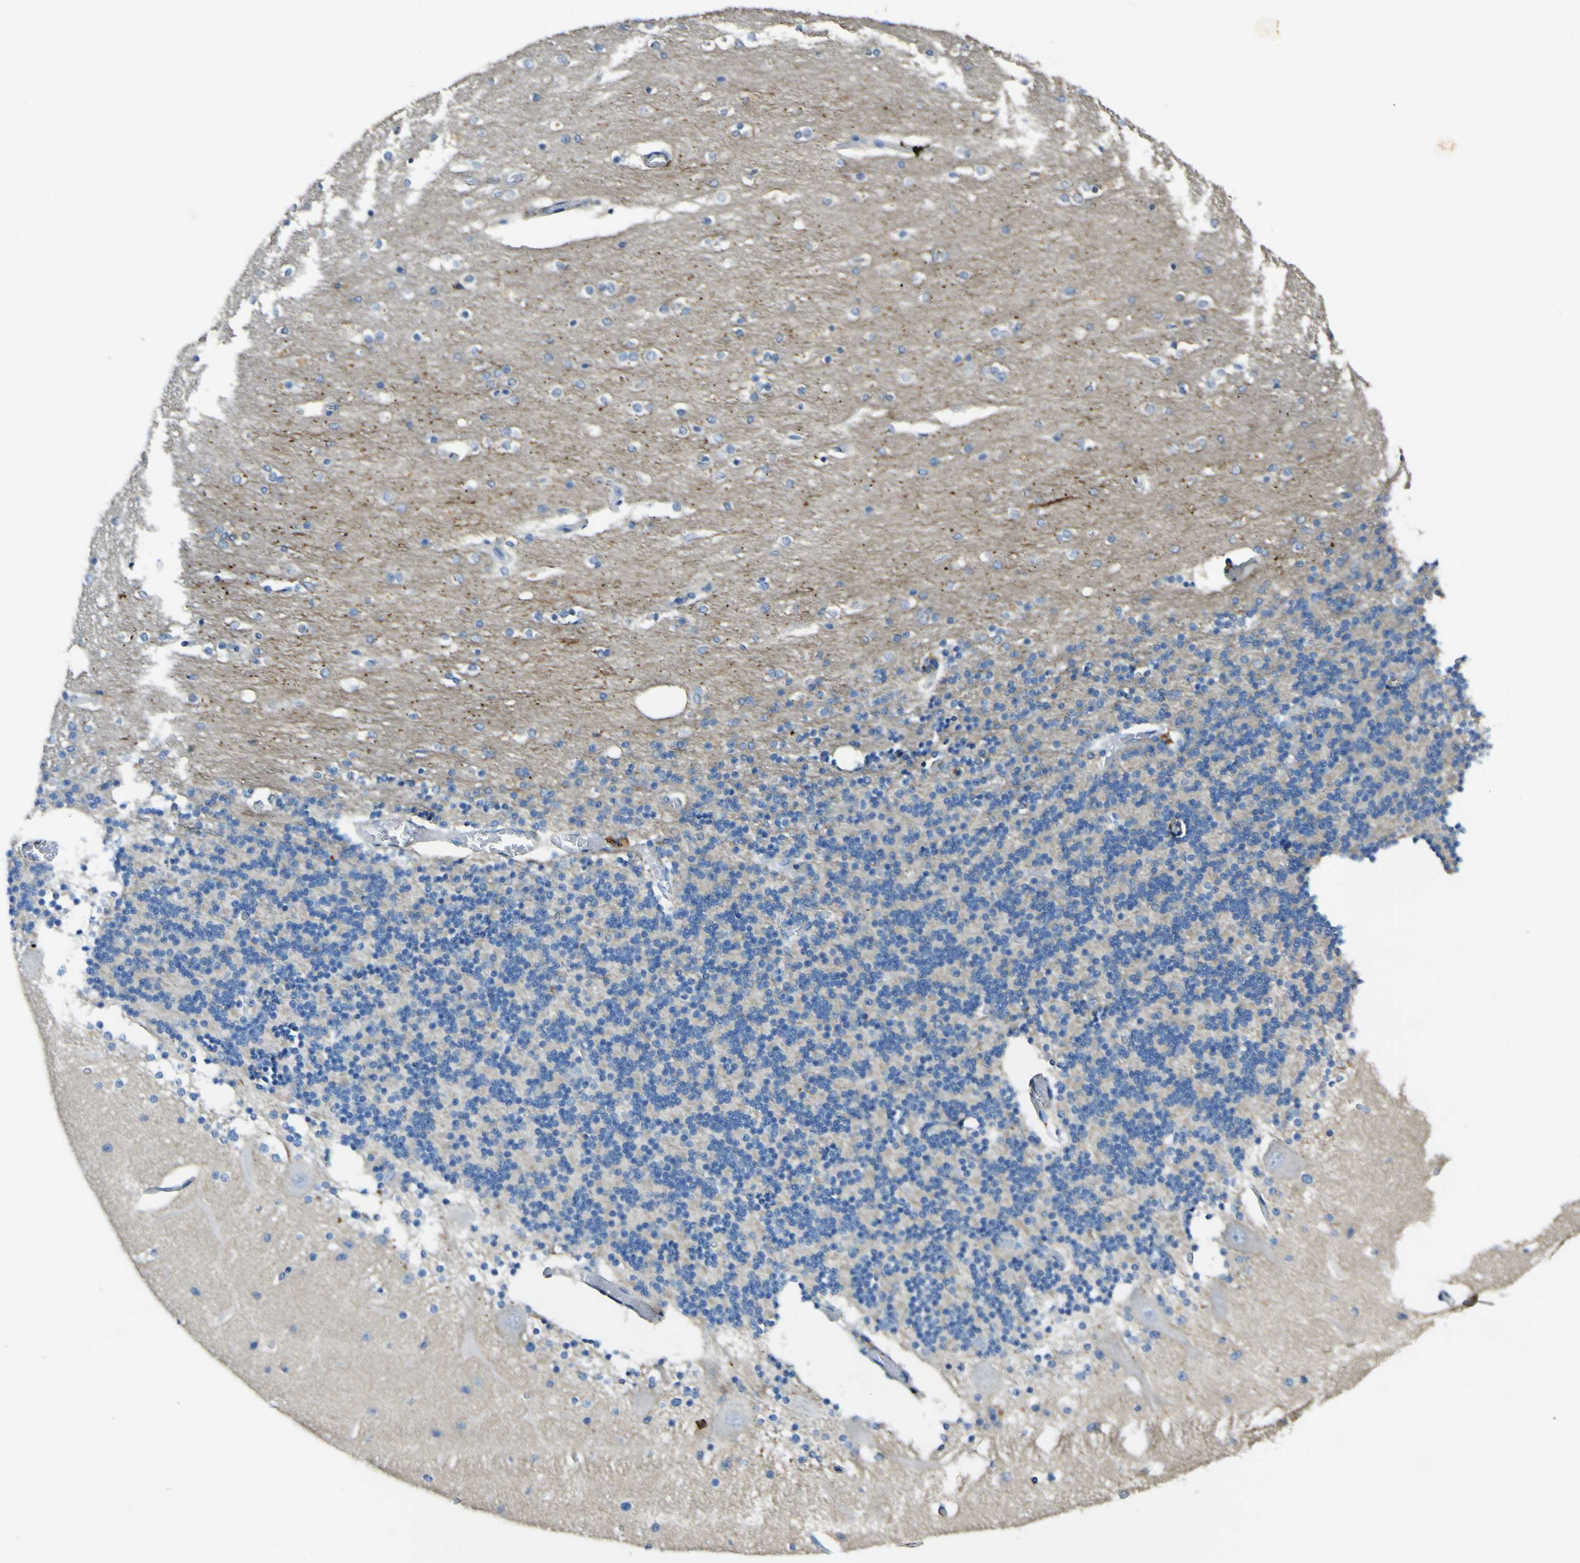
{"staining": {"intensity": "weak", "quantity": ">75%", "location": "cytoplasmic/membranous"}, "tissue": "cerebellum", "cell_type": "Cells in granular layer", "image_type": "normal", "snomed": [{"axis": "morphology", "description": "Normal tissue, NOS"}, {"axis": "topography", "description": "Cerebellum"}], "caption": "Immunohistochemical staining of benign cerebellum demonstrates >75% levels of weak cytoplasmic/membranous protein expression in about >75% of cells in granular layer.", "gene": "OGN", "patient": {"sex": "female", "age": 54}}